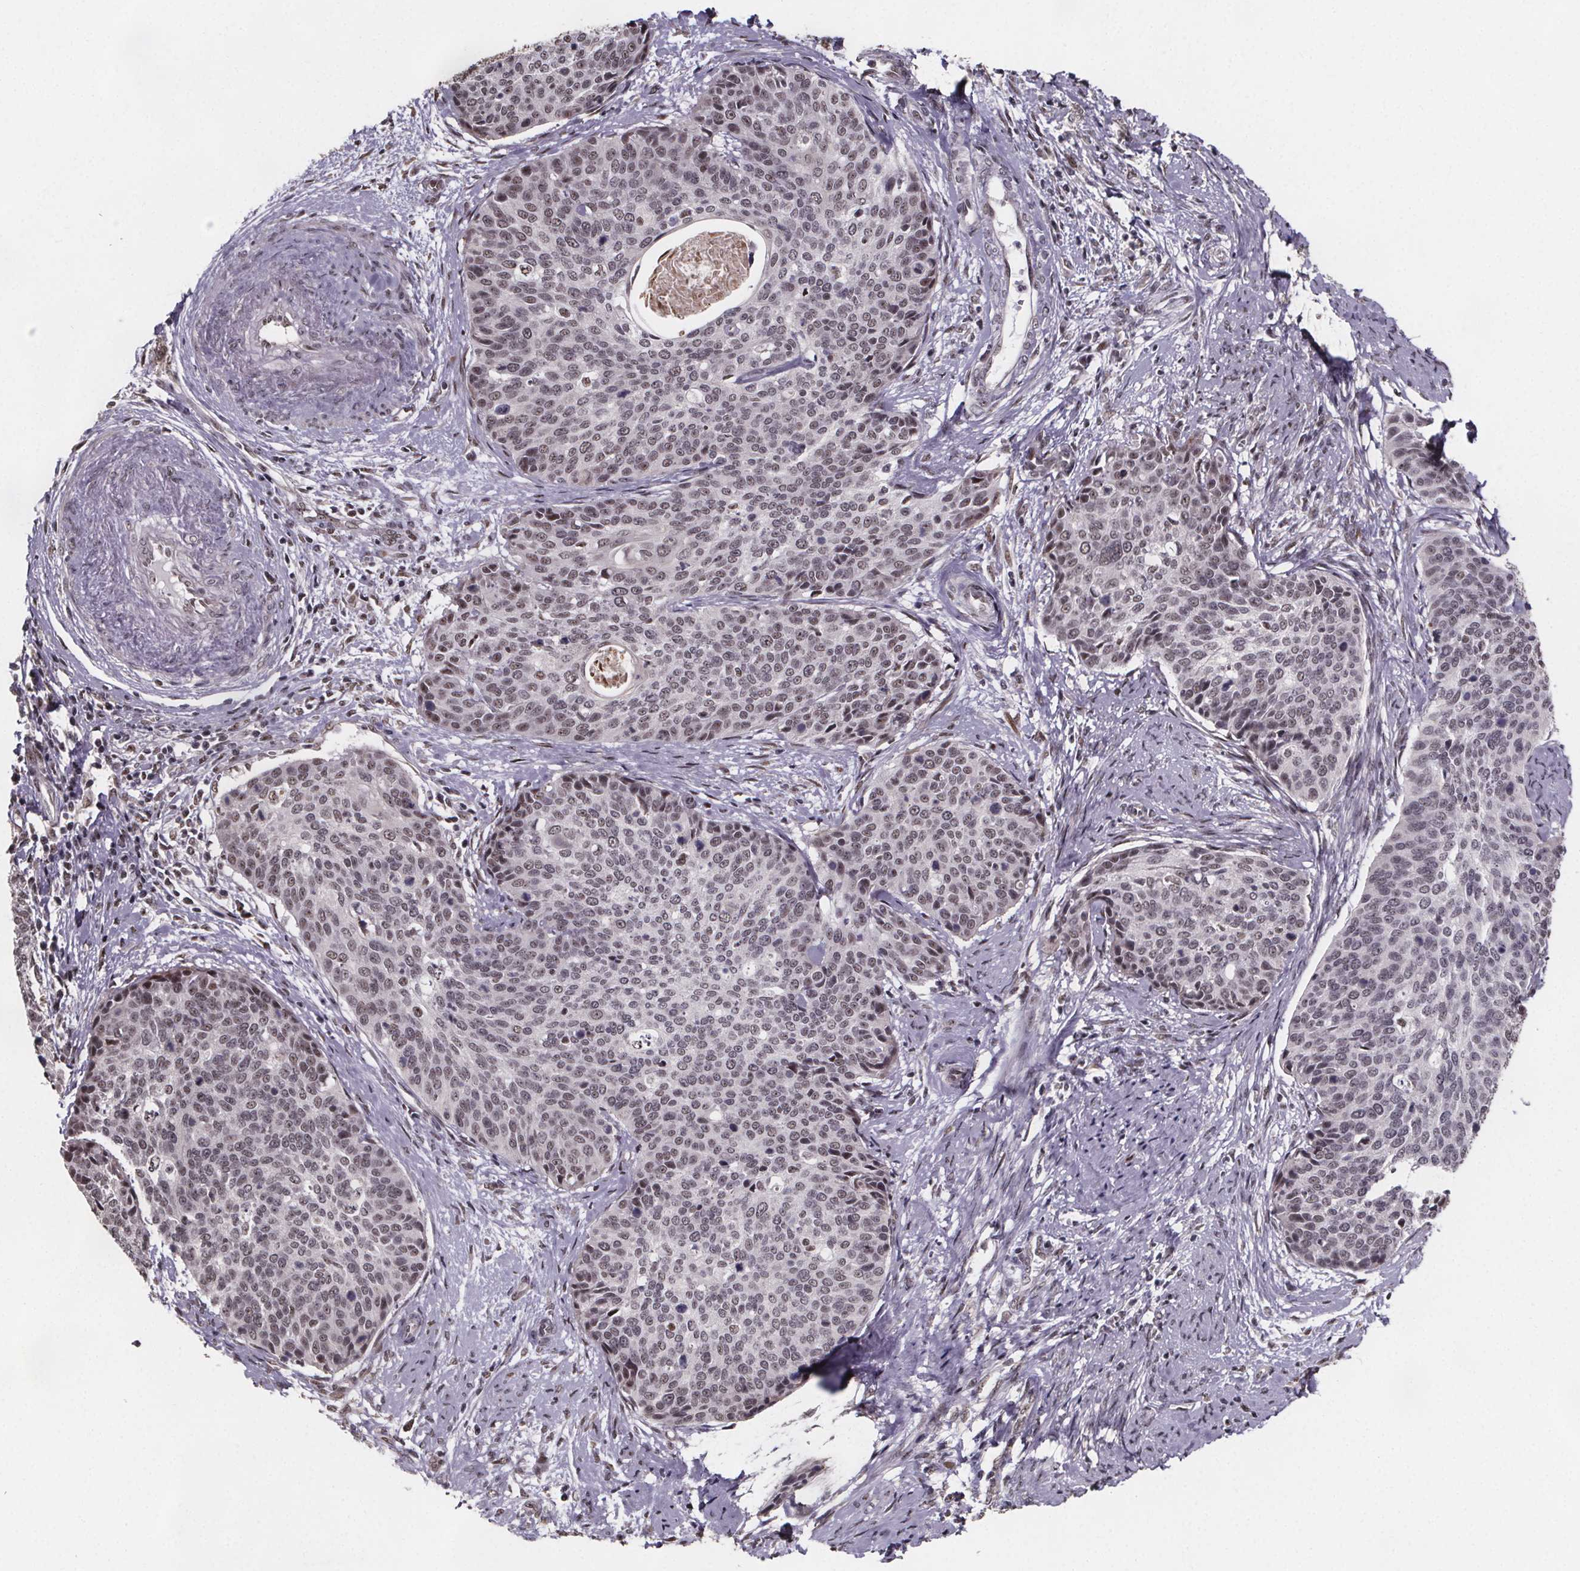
{"staining": {"intensity": "weak", "quantity": ">75%", "location": "nuclear"}, "tissue": "cervical cancer", "cell_type": "Tumor cells", "image_type": "cancer", "snomed": [{"axis": "morphology", "description": "Squamous cell carcinoma, NOS"}, {"axis": "topography", "description": "Cervix"}], "caption": "Human cervical cancer stained with a brown dye exhibits weak nuclear positive expression in about >75% of tumor cells.", "gene": "U2SURP", "patient": {"sex": "female", "age": 69}}